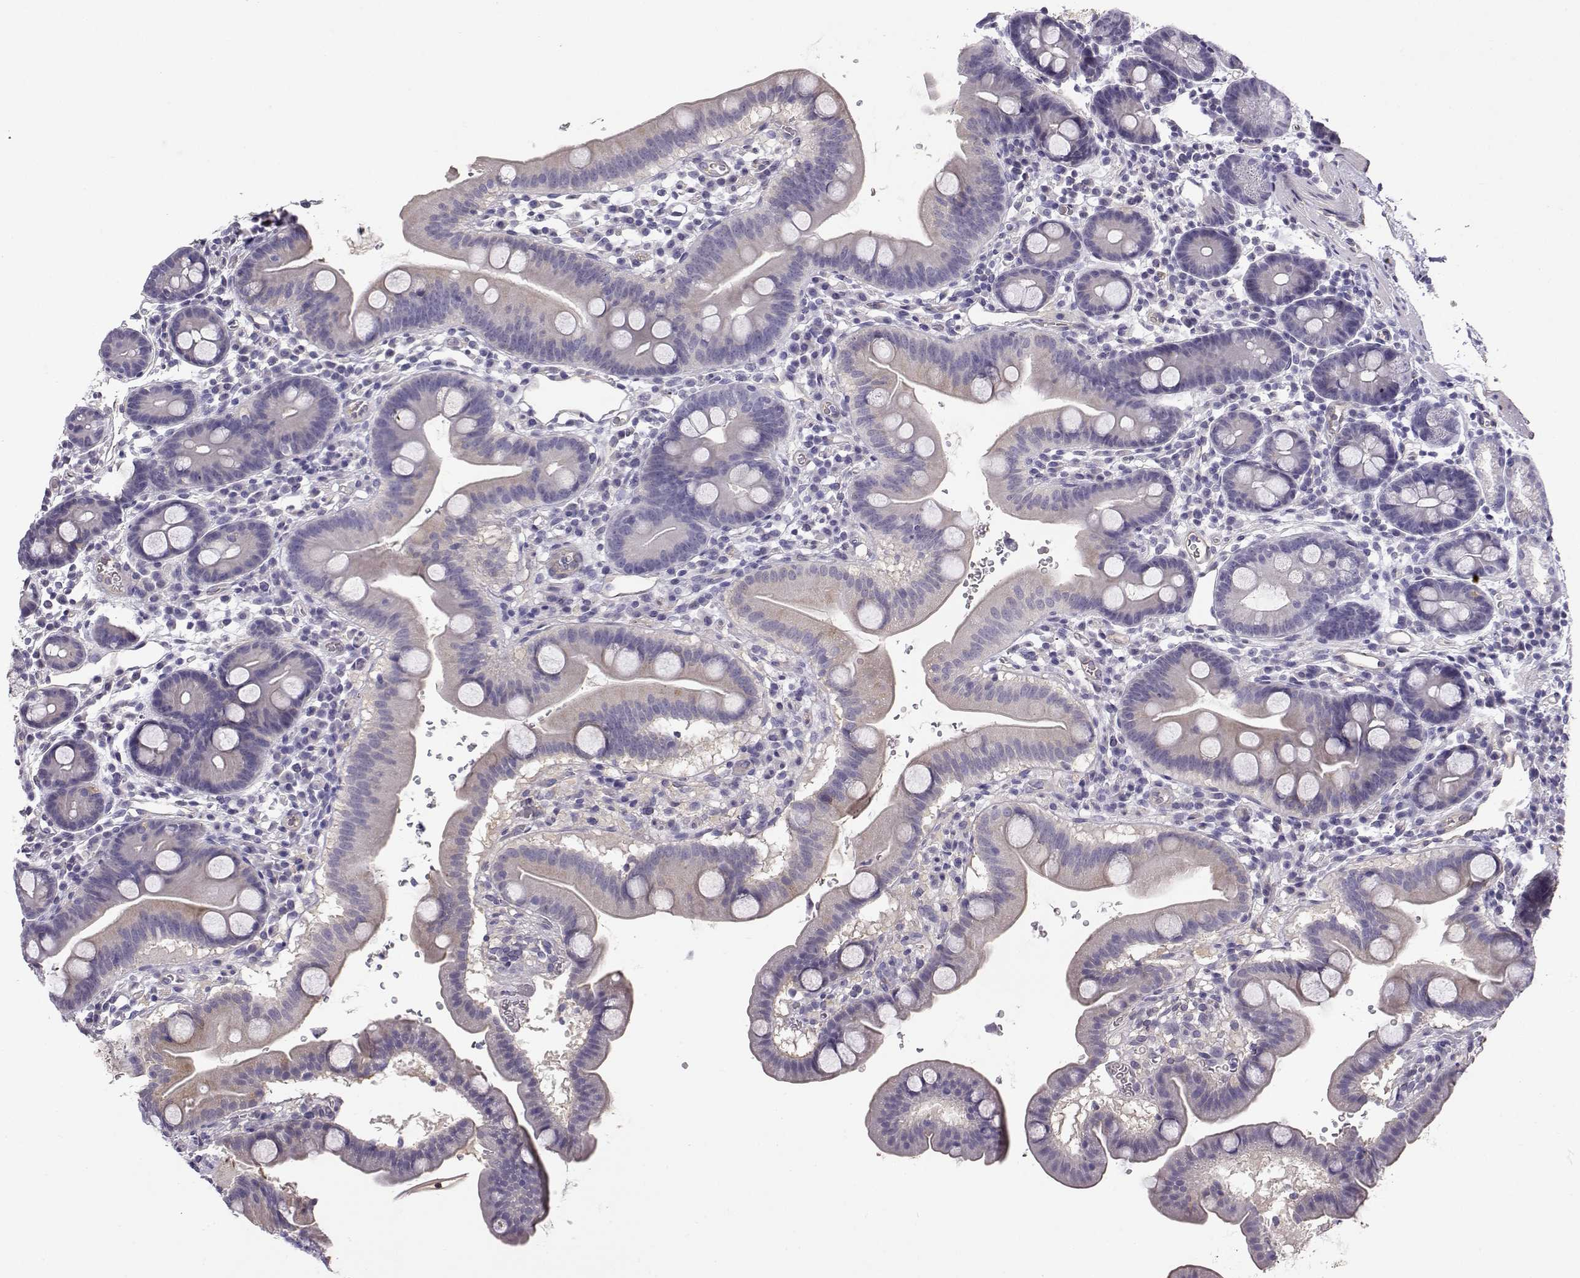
{"staining": {"intensity": "weak", "quantity": "<25%", "location": "cytoplasmic/membranous"}, "tissue": "duodenum", "cell_type": "Glandular cells", "image_type": "normal", "snomed": [{"axis": "morphology", "description": "Normal tissue, NOS"}, {"axis": "topography", "description": "Duodenum"}], "caption": "DAB immunohistochemical staining of normal duodenum demonstrates no significant positivity in glandular cells. (Immunohistochemistry, brightfield microscopy, high magnification).", "gene": "ENDOU", "patient": {"sex": "male", "age": 59}}